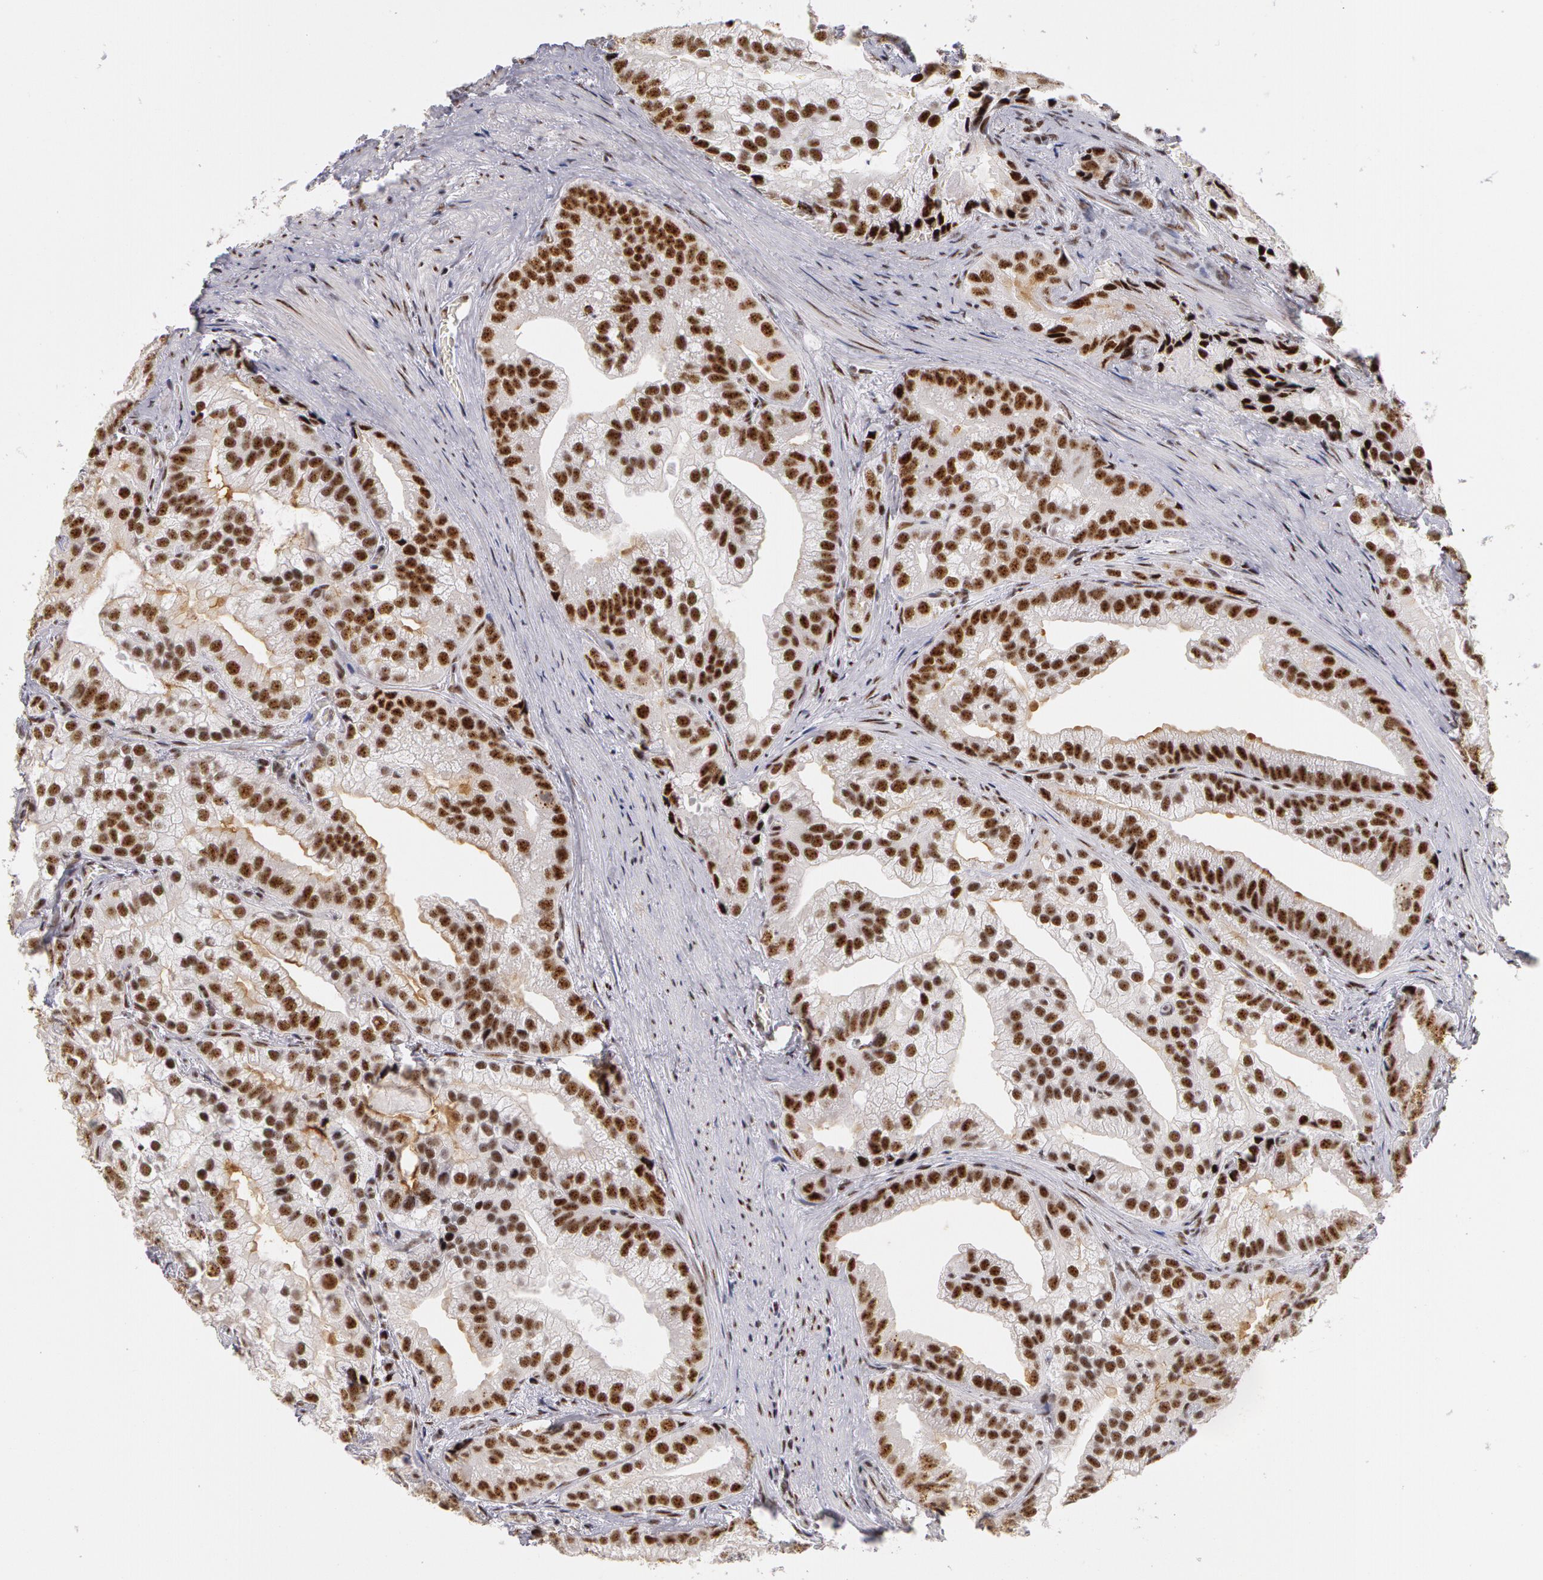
{"staining": {"intensity": "moderate", "quantity": ">75%", "location": "nuclear"}, "tissue": "prostate cancer", "cell_type": "Tumor cells", "image_type": "cancer", "snomed": [{"axis": "morphology", "description": "Adenocarcinoma, Low grade"}, {"axis": "topography", "description": "Prostate"}], "caption": "Prostate cancer (adenocarcinoma (low-grade)) stained with DAB (3,3'-diaminobenzidine) immunohistochemistry reveals medium levels of moderate nuclear staining in approximately >75% of tumor cells.", "gene": "PNN", "patient": {"sex": "male", "age": 71}}